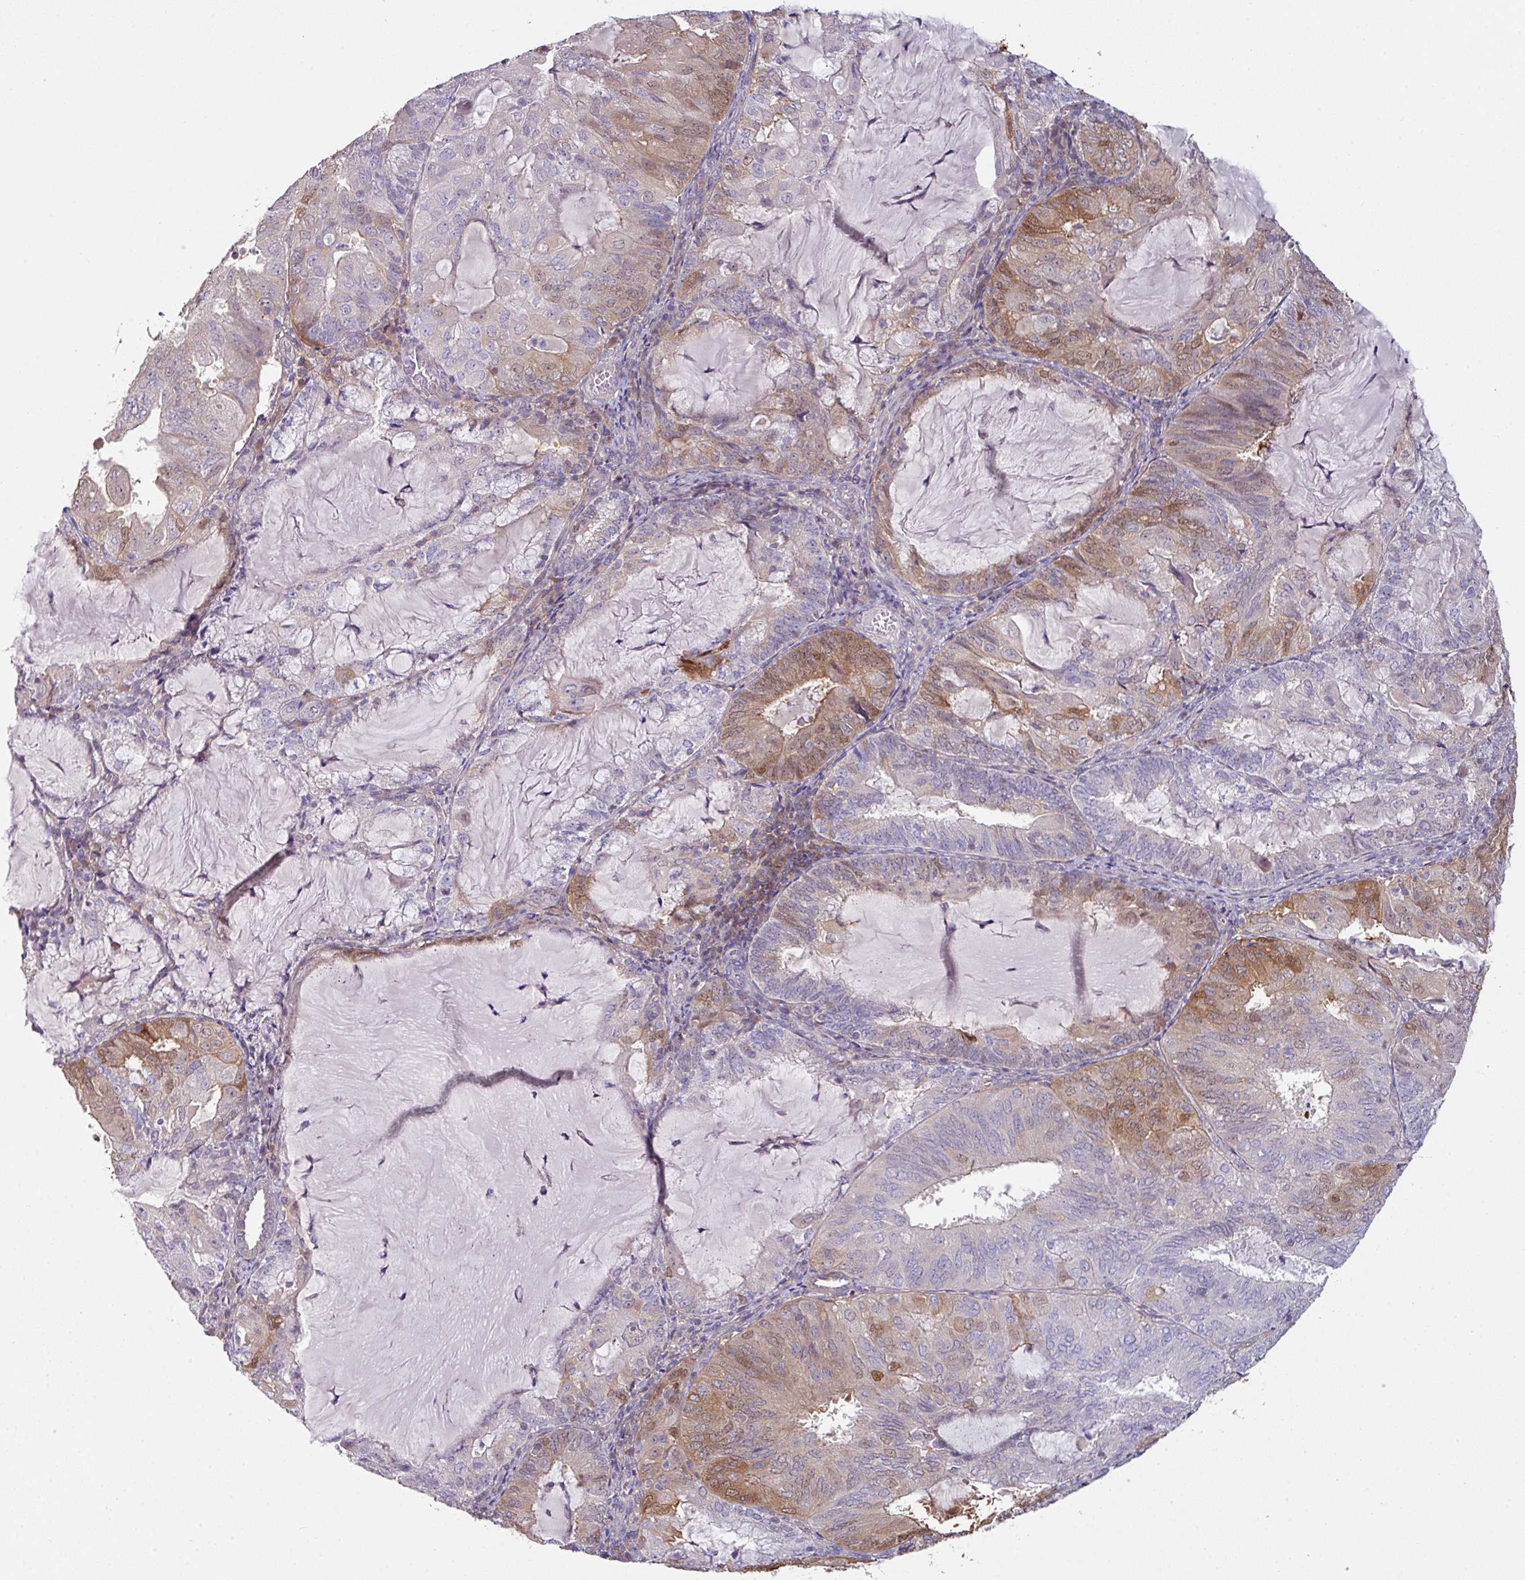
{"staining": {"intensity": "moderate", "quantity": "<25%", "location": "cytoplasmic/membranous"}, "tissue": "endometrial cancer", "cell_type": "Tumor cells", "image_type": "cancer", "snomed": [{"axis": "morphology", "description": "Adenocarcinoma, NOS"}, {"axis": "topography", "description": "Endometrium"}], "caption": "Endometrial adenocarcinoma was stained to show a protein in brown. There is low levels of moderate cytoplasmic/membranous positivity in about <25% of tumor cells.", "gene": "SLAMF6", "patient": {"sex": "female", "age": 81}}